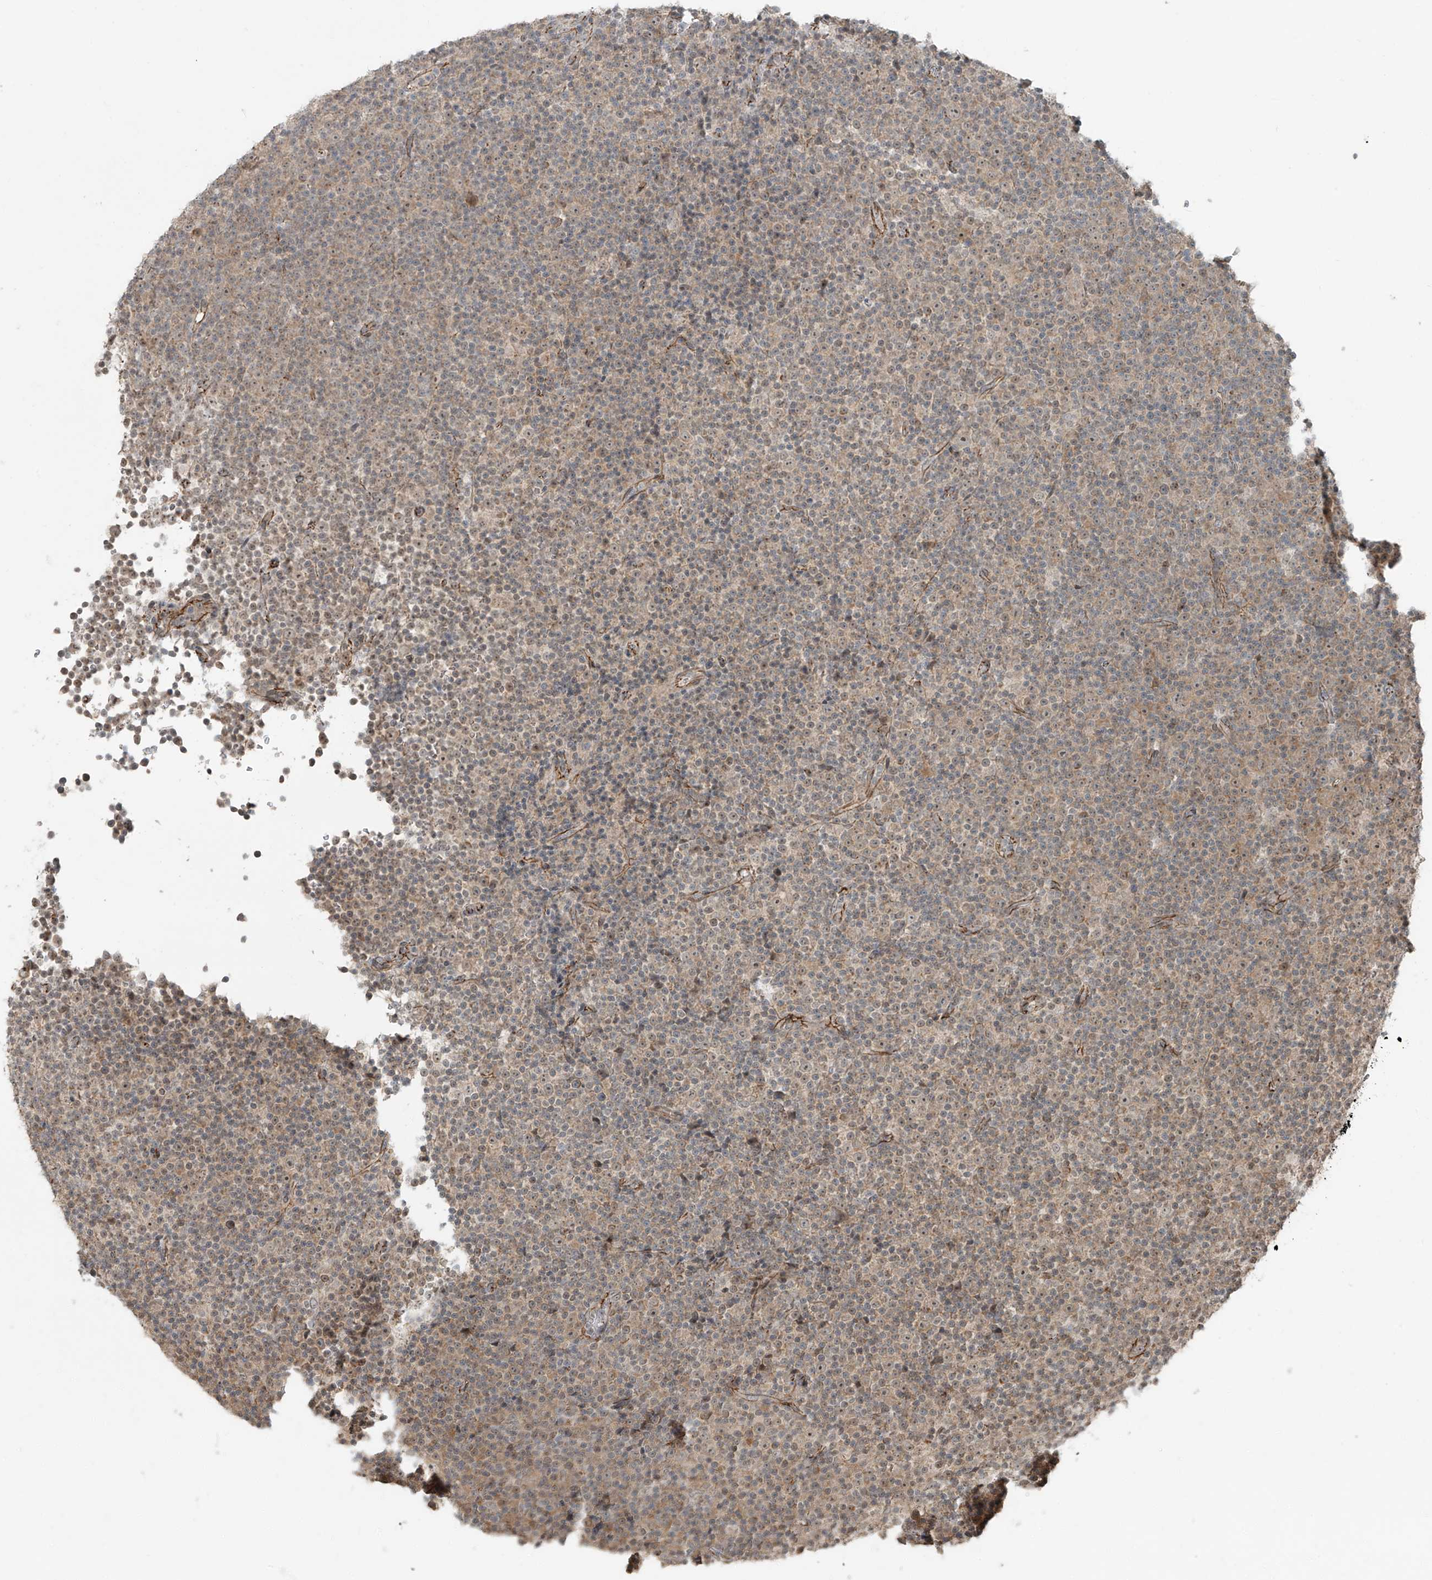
{"staining": {"intensity": "weak", "quantity": ">75%", "location": "cytoplasmic/membranous"}, "tissue": "lymphoma", "cell_type": "Tumor cells", "image_type": "cancer", "snomed": [{"axis": "morphology", "description": "Malignant lymphoma, non-Hodgkin's type, Low grade"}, {"axis": "topography", "description": "Lymph node"}], "caption": "Immunohistochemistry image of malignant lymphoma, non-Hodgkin's type (low-grade) stained for a protein (brown), which shows low levels of weak cytoplasmic/membranous positivity in about >75% of tumor cells.", "gene": "ZNF16", "patient": {"sex": "female", "age": 67}}